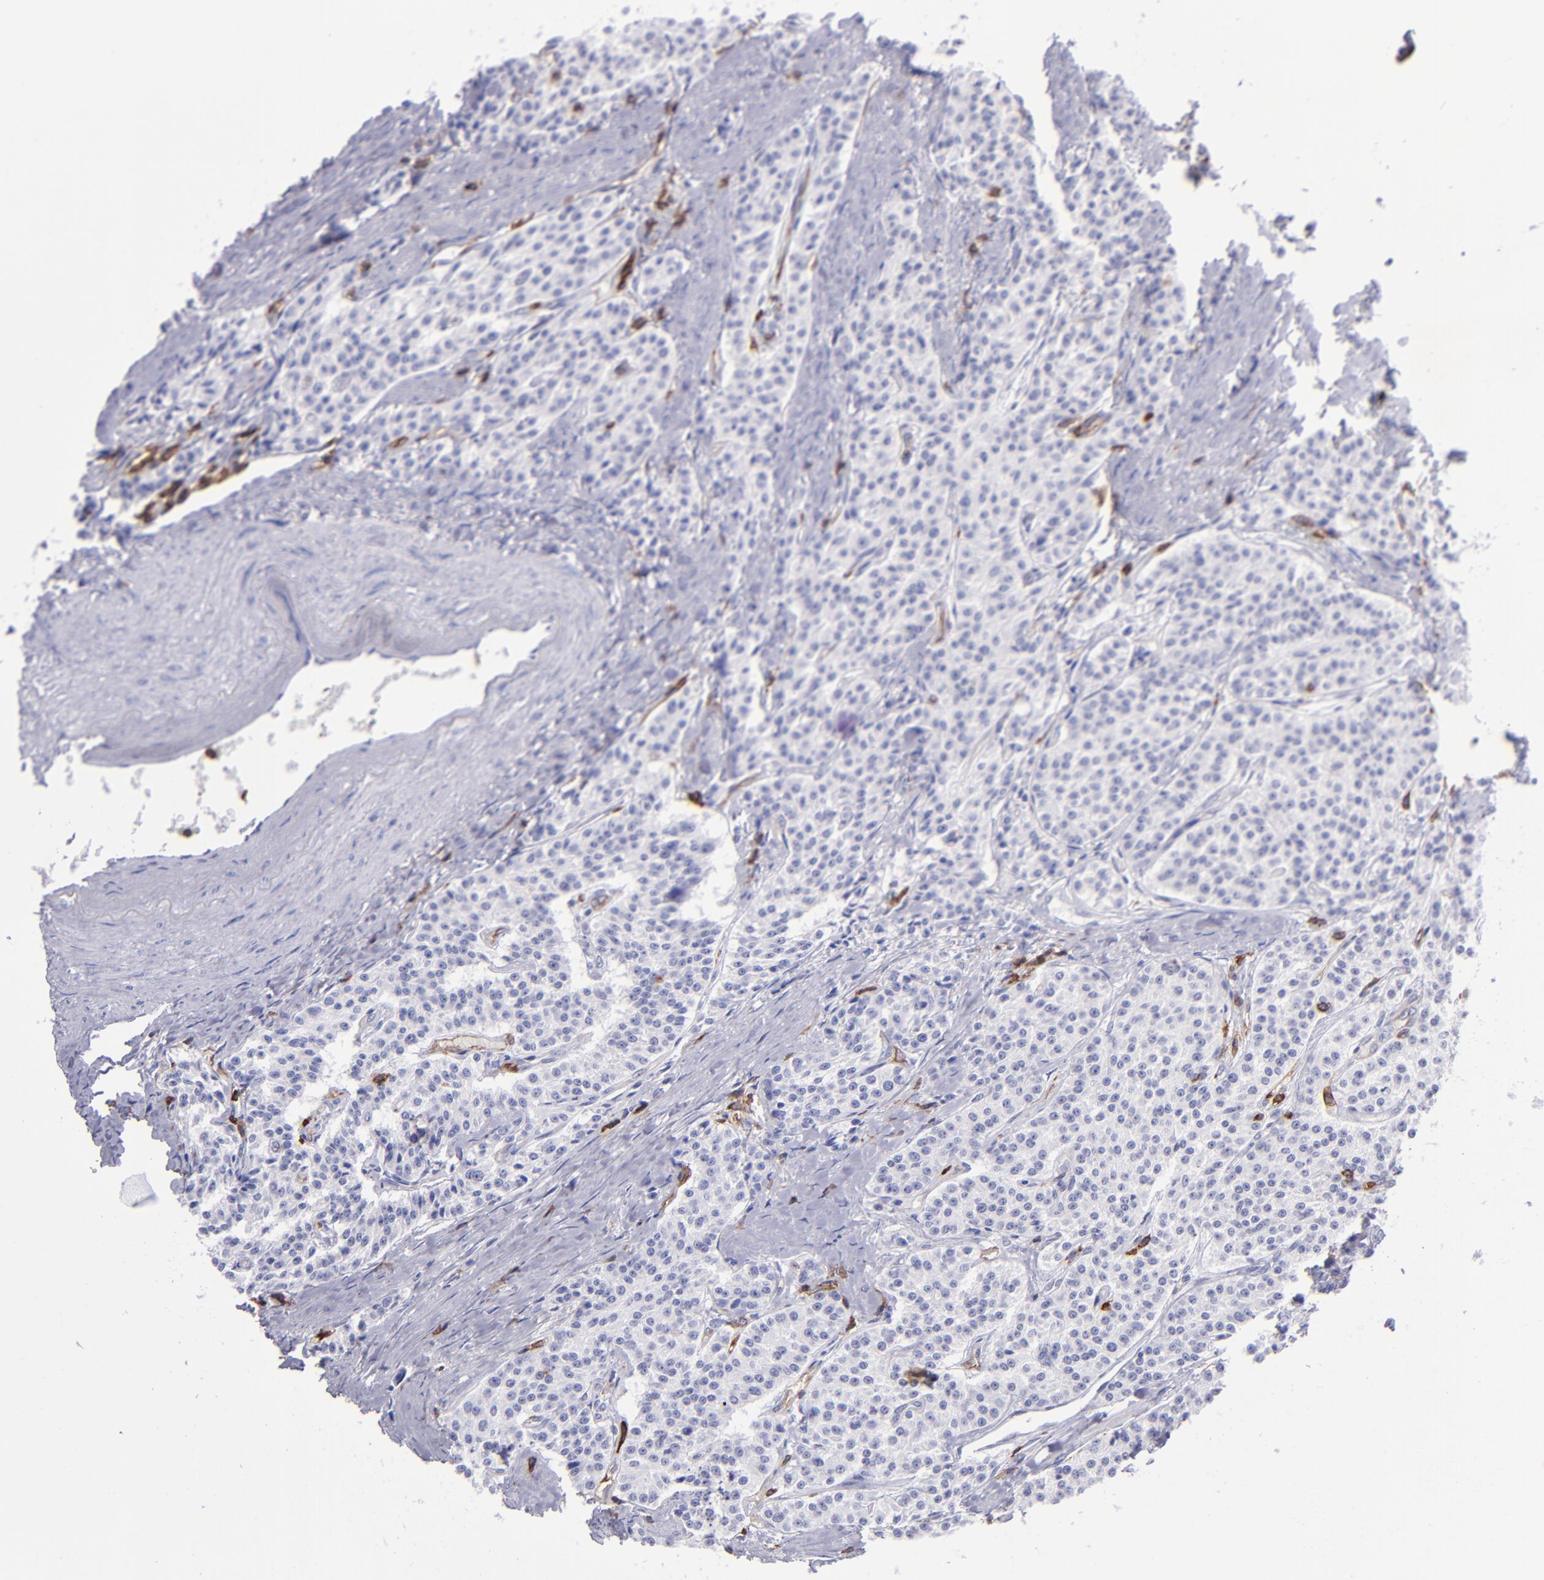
{"staining": {"intensity": "negative", "quantity": "none", "location": "none"}, "tissue": "carcinoid", "cell_type": "Tumor cells", "image_type": "cancer", "snomed": [{"axis": "morphology", "description": "Carcinoid, malignant, NOS"}, {"axis": "topography", "description": "Stomach"}], "caption": "High power microscopy histopathology image of an immunohistochemistry (IHC) histopathology image of carcinoid, revealing no significant staining in tumor cells. The staining is performed using DAB (3,3'-diaminobenzidine) brown chromogen with nuclei counter-stained in using hematoxylin.", "gene": "ICAM3", "patient": {"sex": "female", "age": 76}}